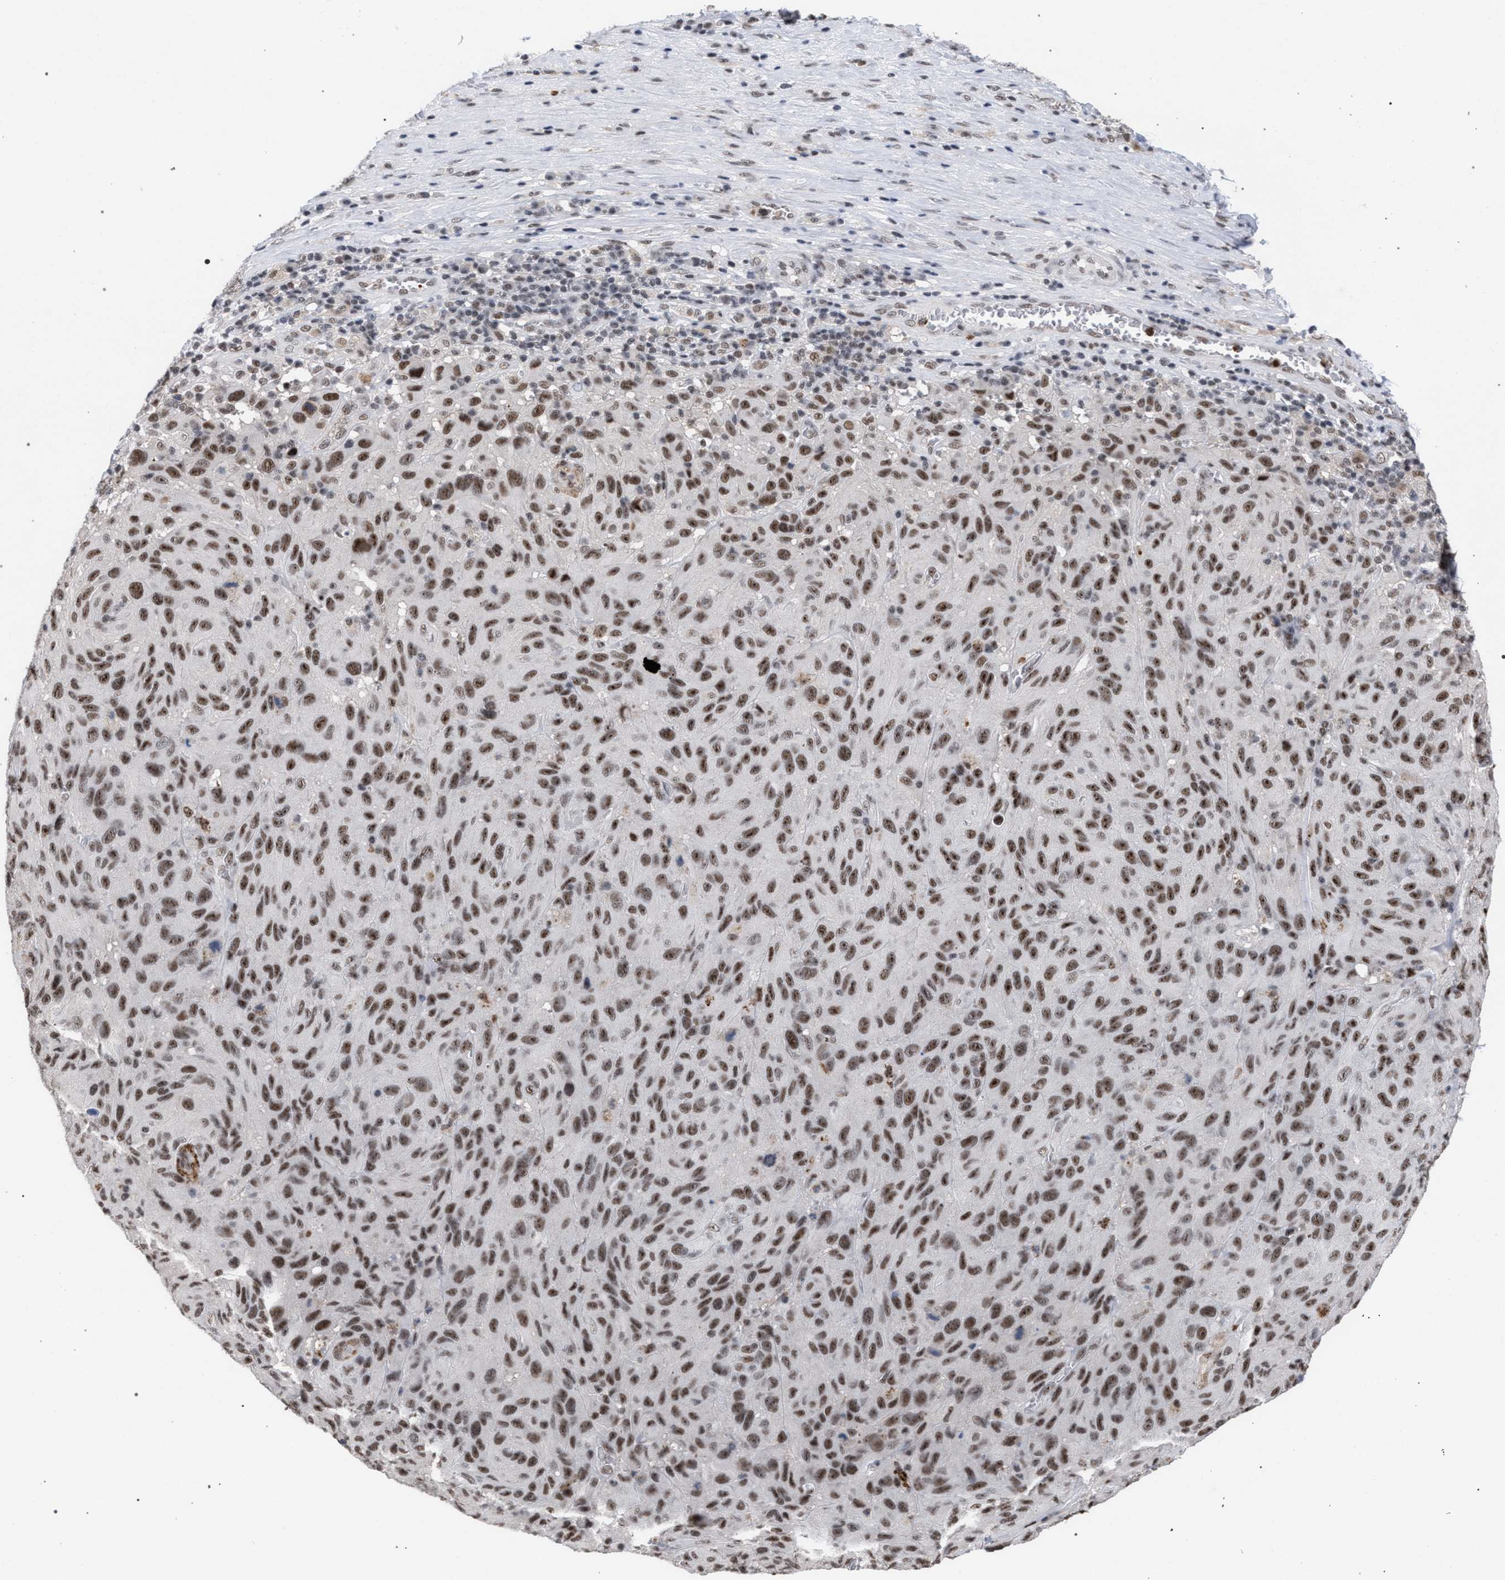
{"staining": {"intensity": "moderate", "quantity": ">75%", "location": "nuclear"}, "tissue": "melanoma", "cell_type": "Tumor cells", "image_type": "cancer", "snomed": [{"axis": "morphology", "description": "Malignant melanoma, NOS"}, {"axis": "topography", "description": "Skin"}], "caption": "The photomicrograph displays staining of melanoma, revealing moderate nuclear protein positivity (brown color) within tumor cells.", "gene": "SCAF4", "patient": {"sex": "male", "age": 66}}